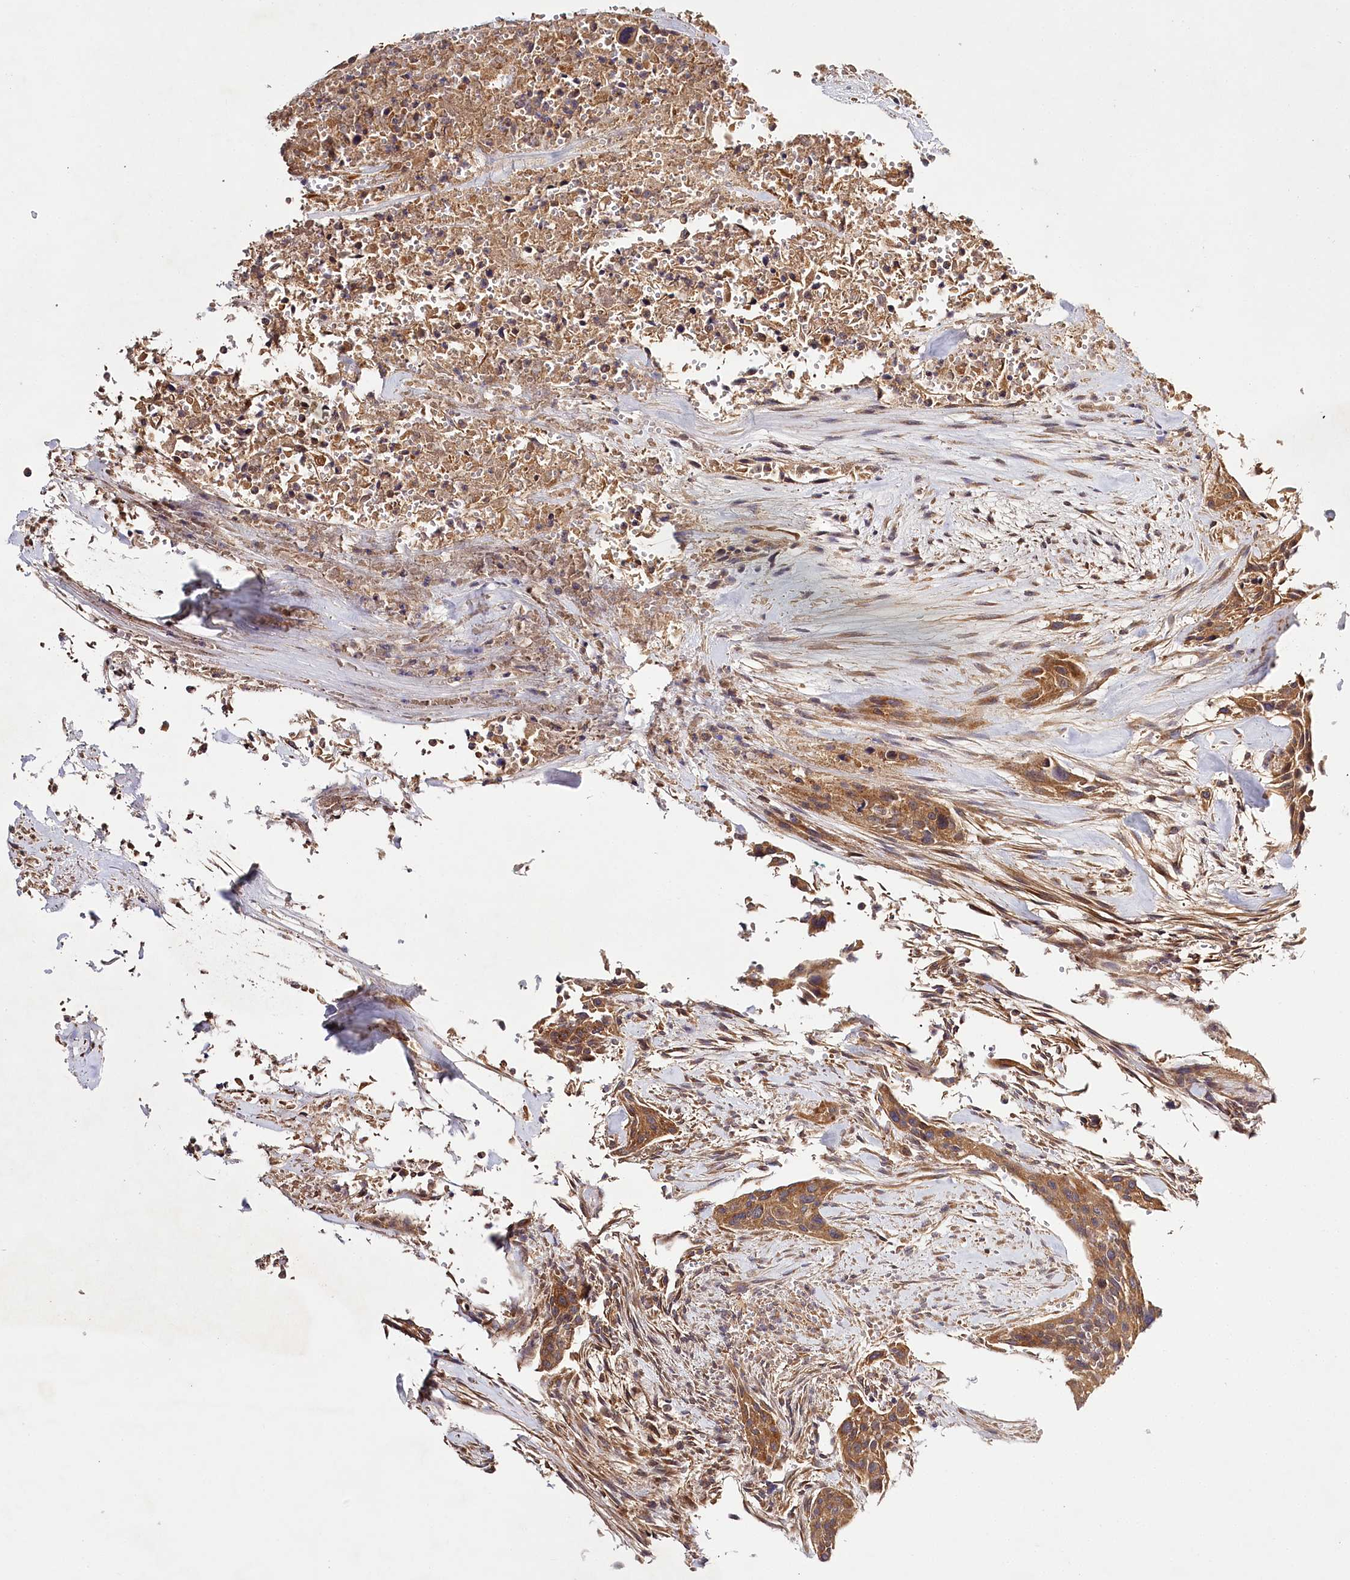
{"staining": {"intensity": "moderate", "quantity": ">75%", "location": "cytoplasmic/membranous"}, "tissue": "urothelial cancer", "cell_type": "Tumor cells", "image_type": "cancer", "snomed": [{"axis": "morphology", "description": "Urothelial carcinoma, High grade"}, {"axis": "topography", "description": "Urinary bladder"}], "caption": "A histopathology image of human high-grade urothelial carcinoma stained for a protein shows moderate cytoplasmic/membranous brown staining in tumor cells.", "gene": "LSS", "patient": {"sex": "male", "age": 35}}